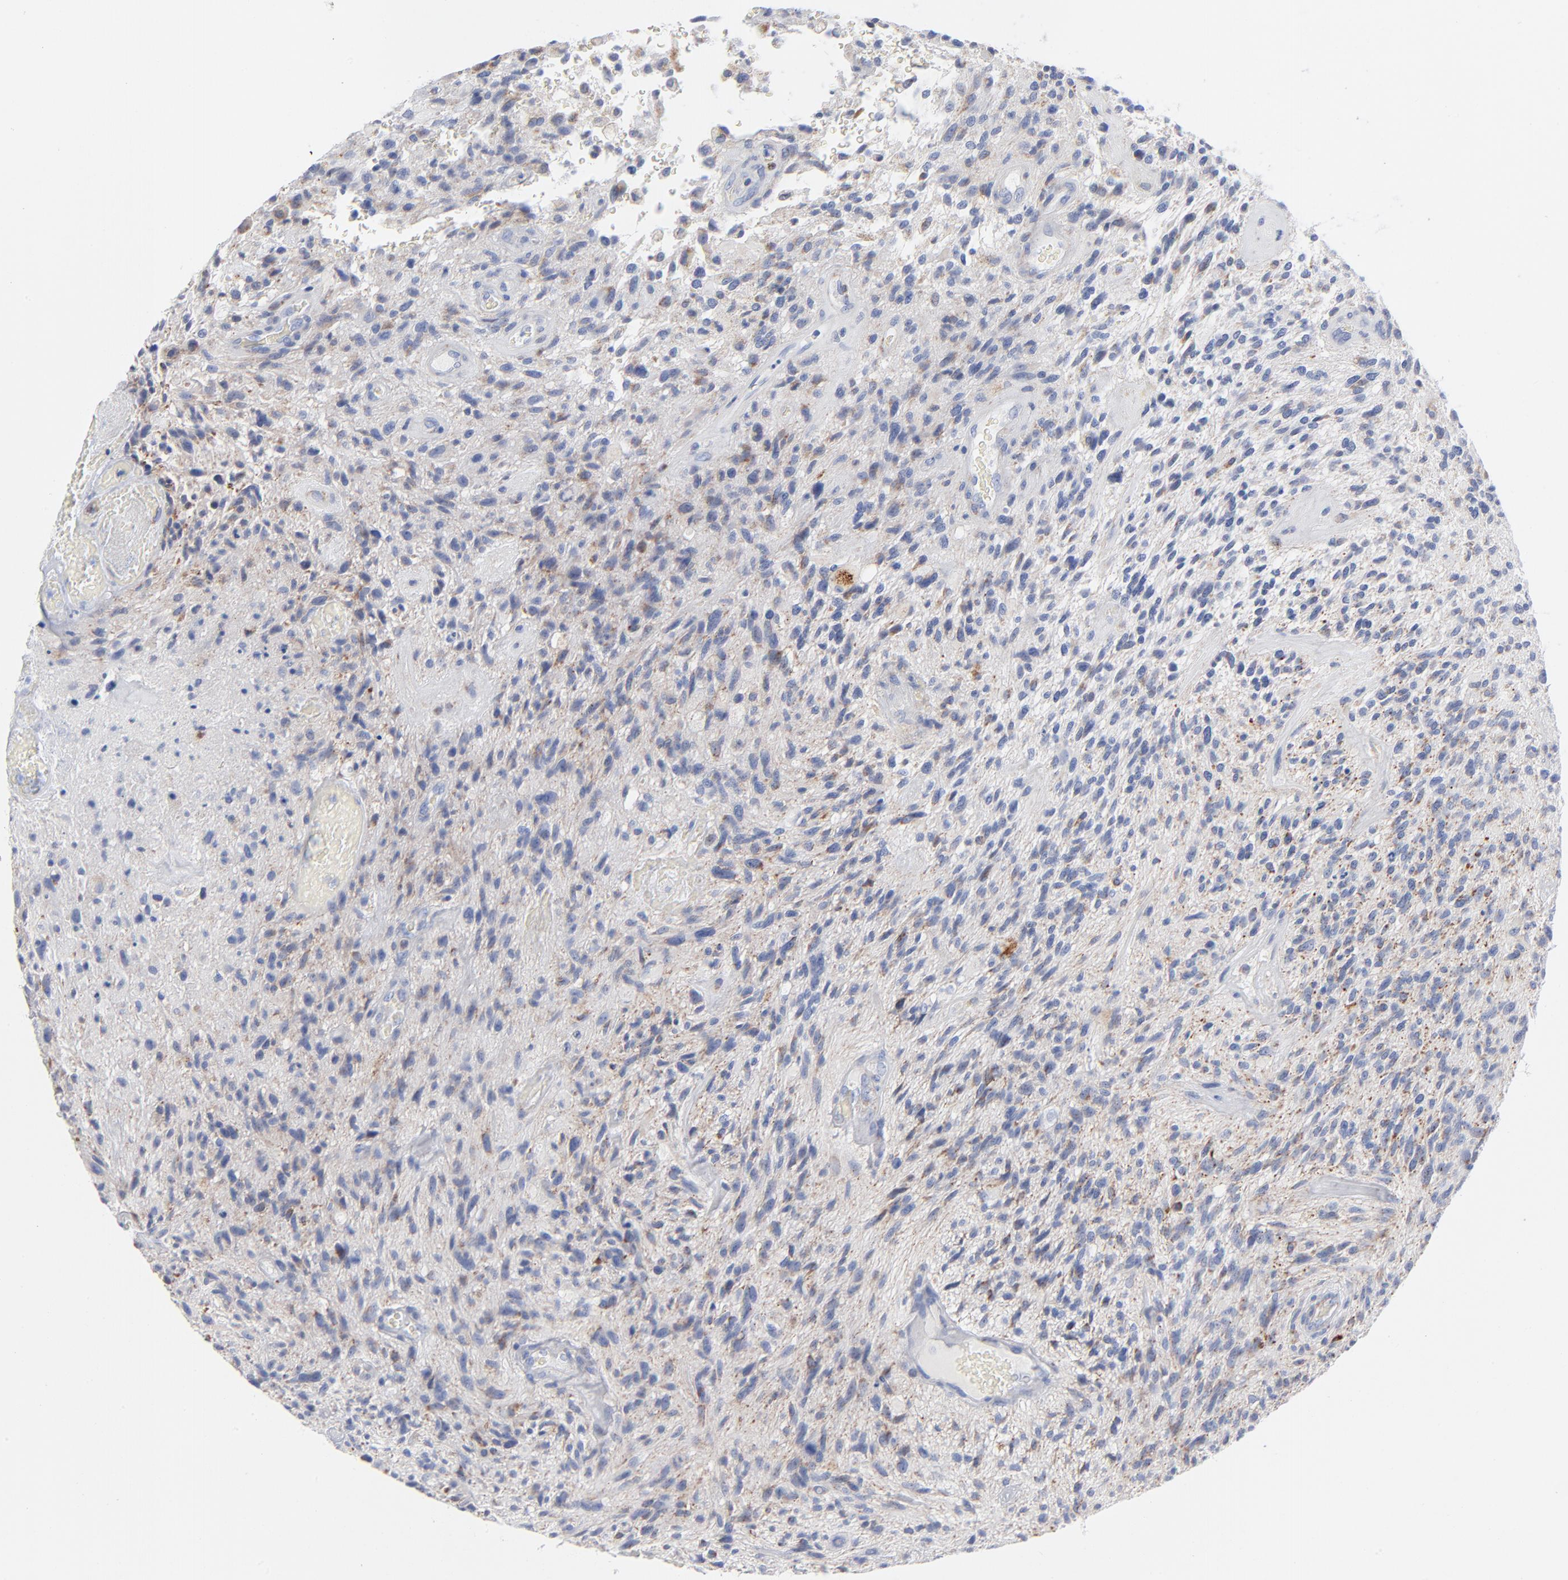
{"staining": {"intensity": "negative", "quantity": "none", "location": "none"}, "tissue": "glioma", "cell_type": "Tumor cells", "image_type": "cancer", "snomed": [{"axis": "morphology", "description": "Normal tissue, NOS"}, {"axis": "morphology", "description": "Glioma, malignant, High grade"}, {"axis": "topography", "description": "Cerebral cortex"}], "caption": "Immunohistochemistry (IHC) image of neoplastic tissue: human glioma stained with DAB exhibits no significant protein positivity in tumor cells.", "gene": "CHCHD10", "patient": {"sex": "male", "age": 75}}